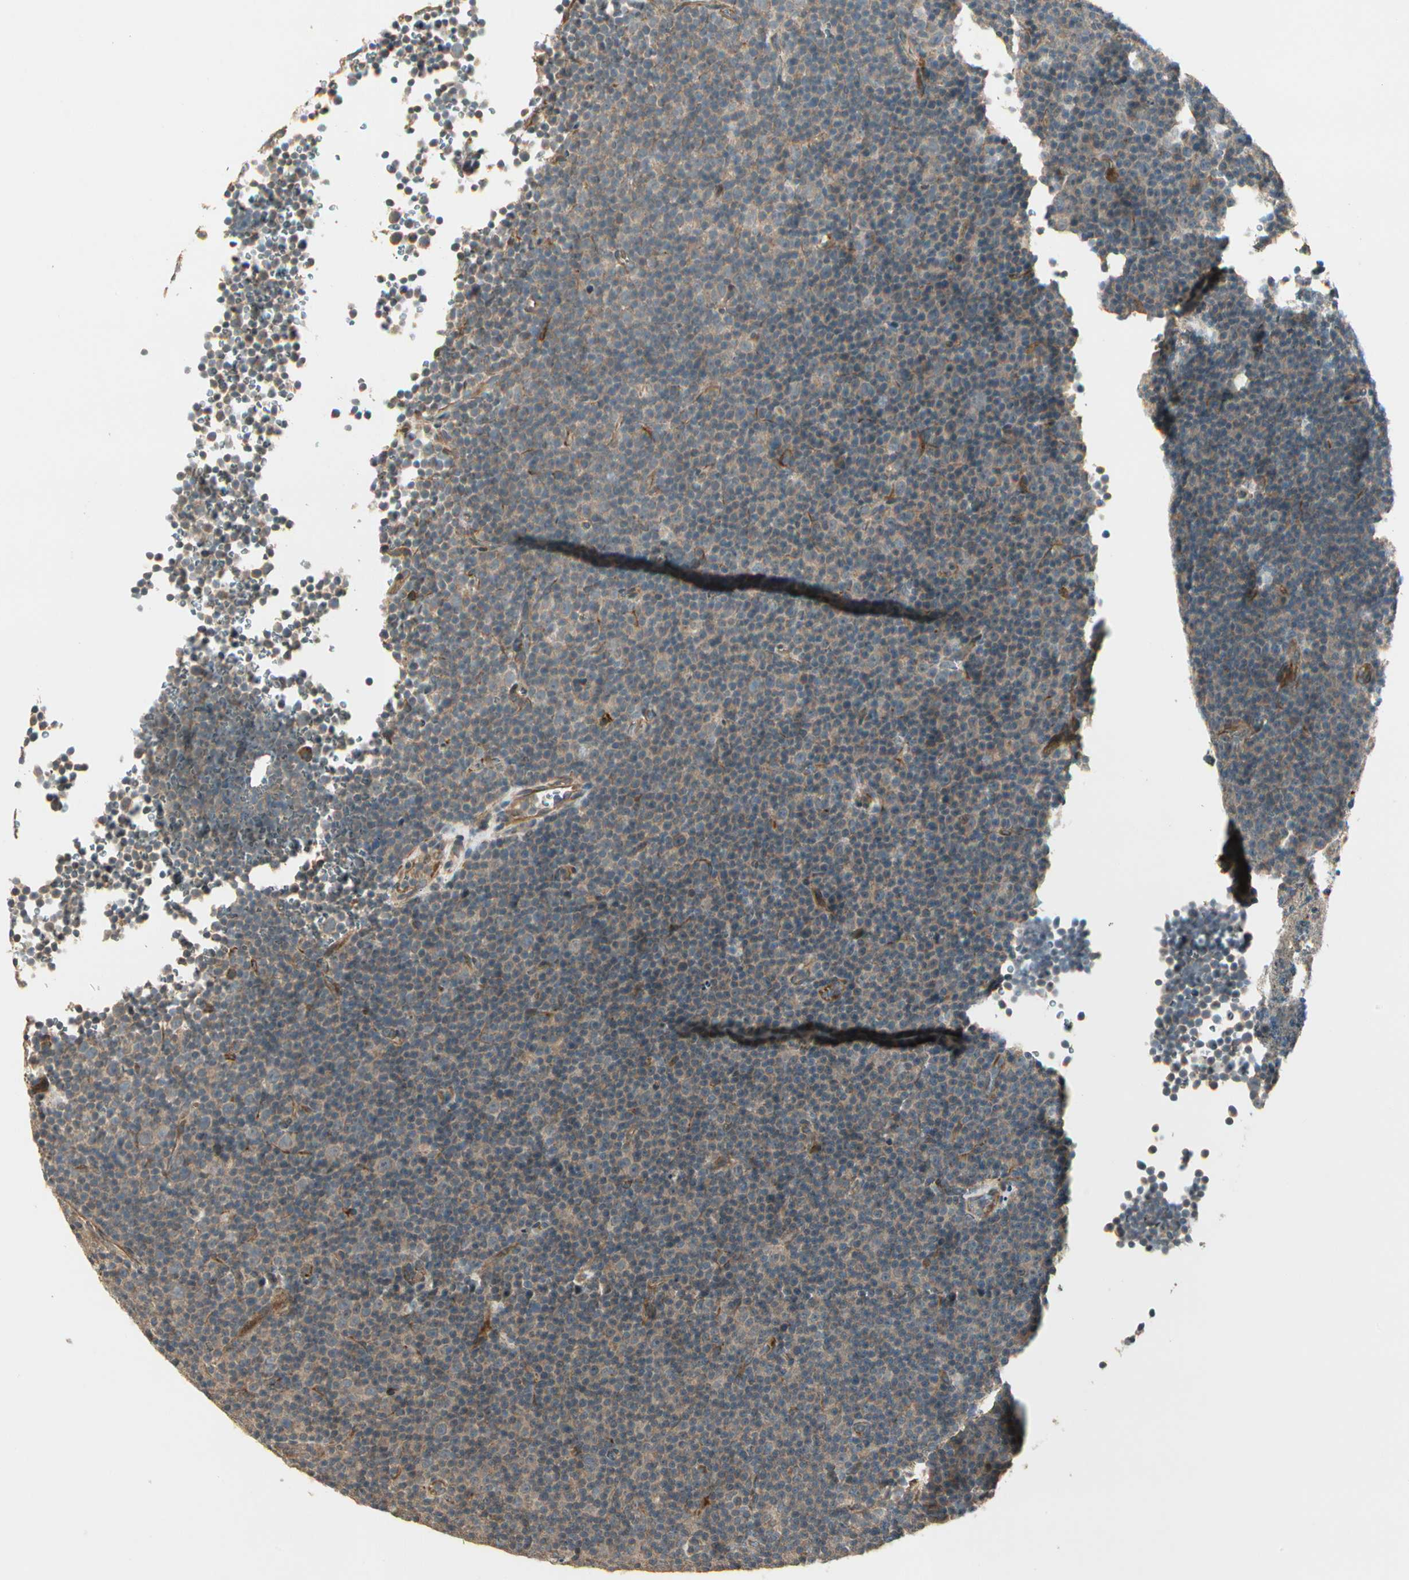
{"staining": {"intensity": "weak", "quantity": ">75%", "location": "cytoplasmic/membranous"}, "tissue": "lymphoma", "cell_type": "Tumor cells", "image_type": "cancer", "snomed": [{"axis": "morphology", "description": "Malignant lymphoma, non-Hodgkin's type, Low grade"}, {"axis": "topography", "description": "Lymph node"}], "caption": "Lymphoma tissue exhibits weak cytoplasmic/membranous expression in about >75% of tumor cells, visualized by immunohistochemistry. (DAB (3,3'-diaminobenzidine) IHC with brightfield microscopy, high magnification).", "gene": "ACVR1", "patient": {"sex": "female", "age": 67}}